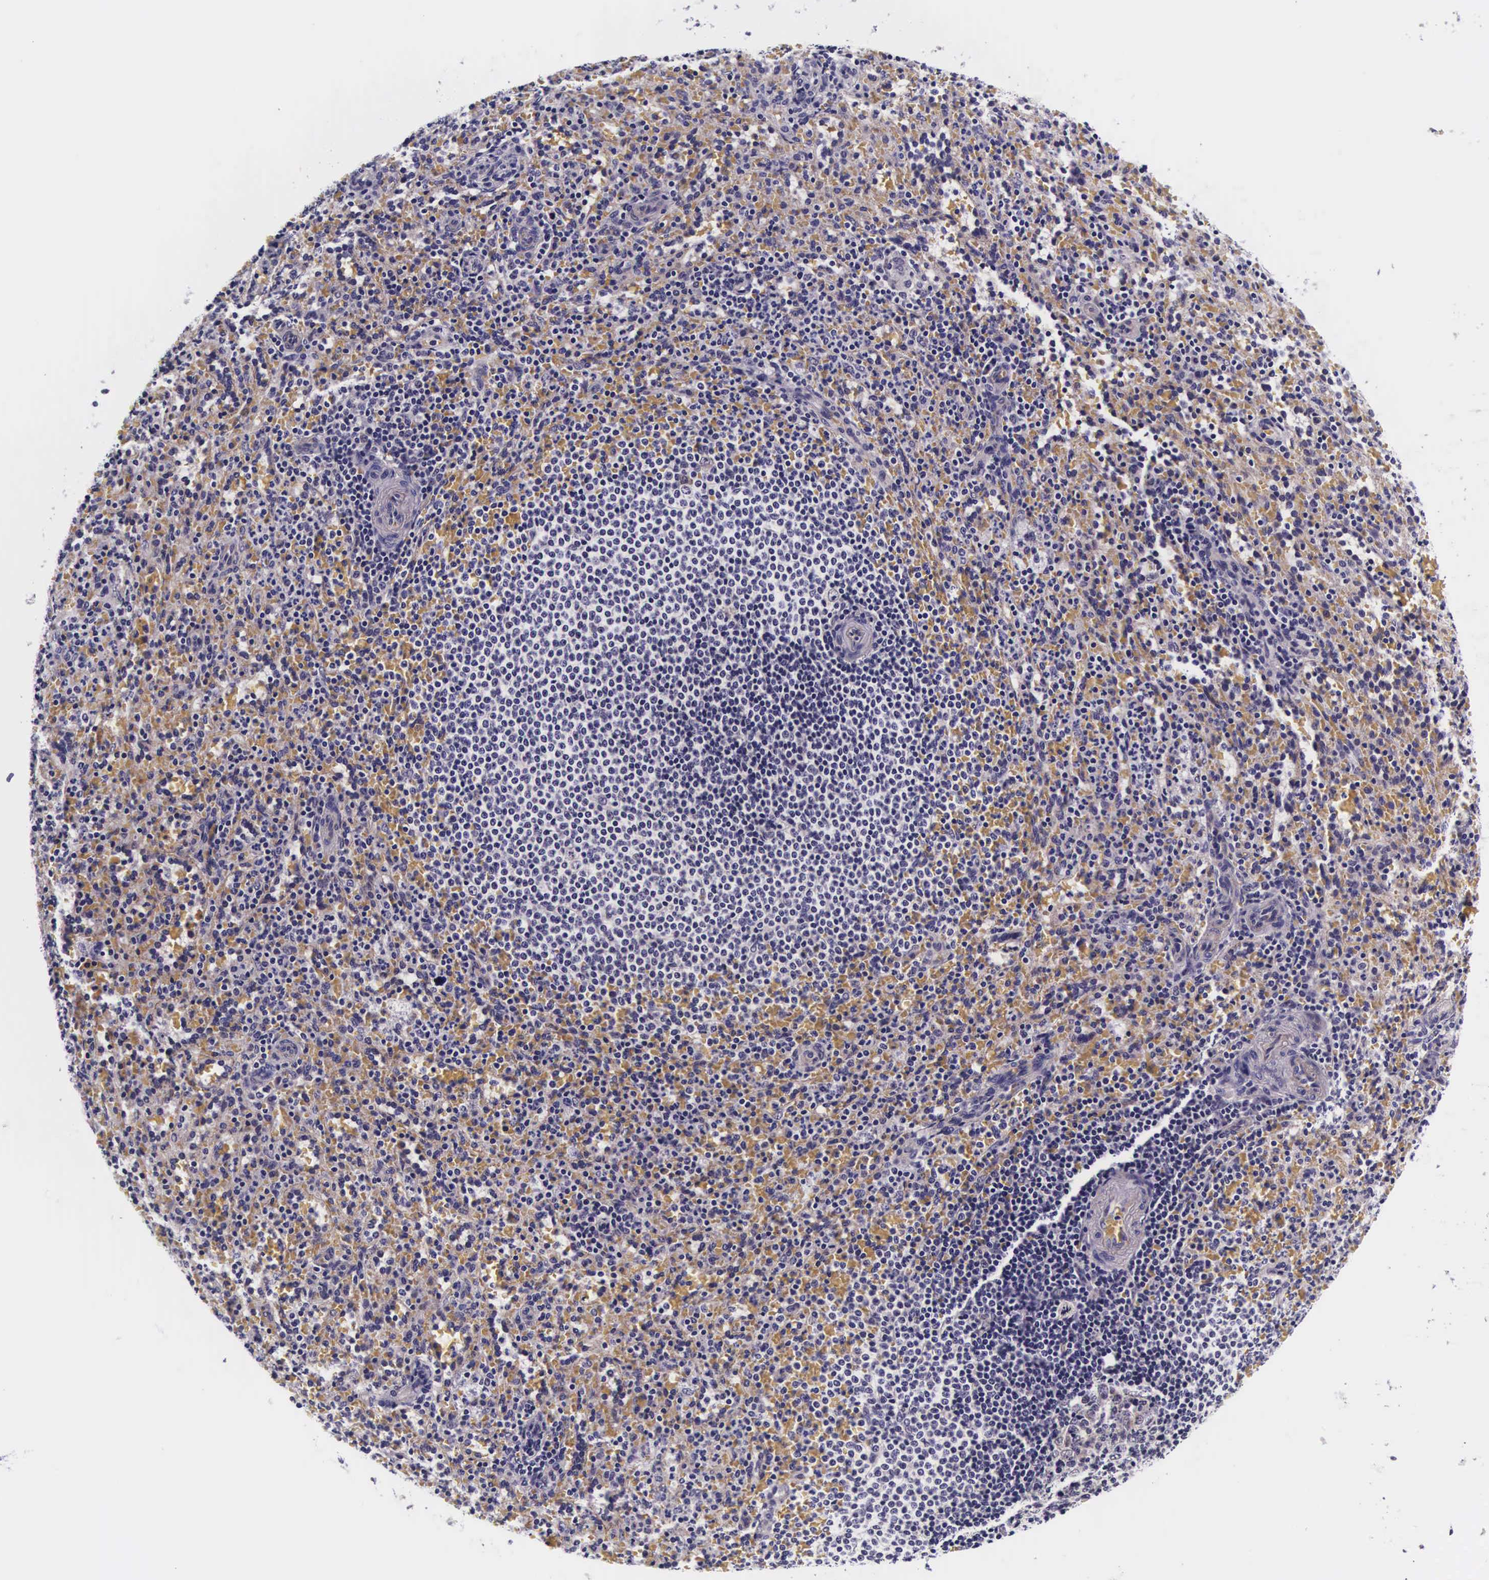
{"staining": {"intensity": "negative", "quantity": "none", "location": "none"}, "tissue": "spleen", "cell_type": "Cells in red pulp", "image_type": "normal", "snomed": [{"axis": "morphology", "description": "Normal tissue, NOS"}, {"axis": "topography", "description": "Spleen"}], "caption": "The immunohistochemistry photomicrograph has no significant staining in cells in red pulp of spleen.", "gene": "PHETA2", "patient": {"sex": "female", "age": 21}}